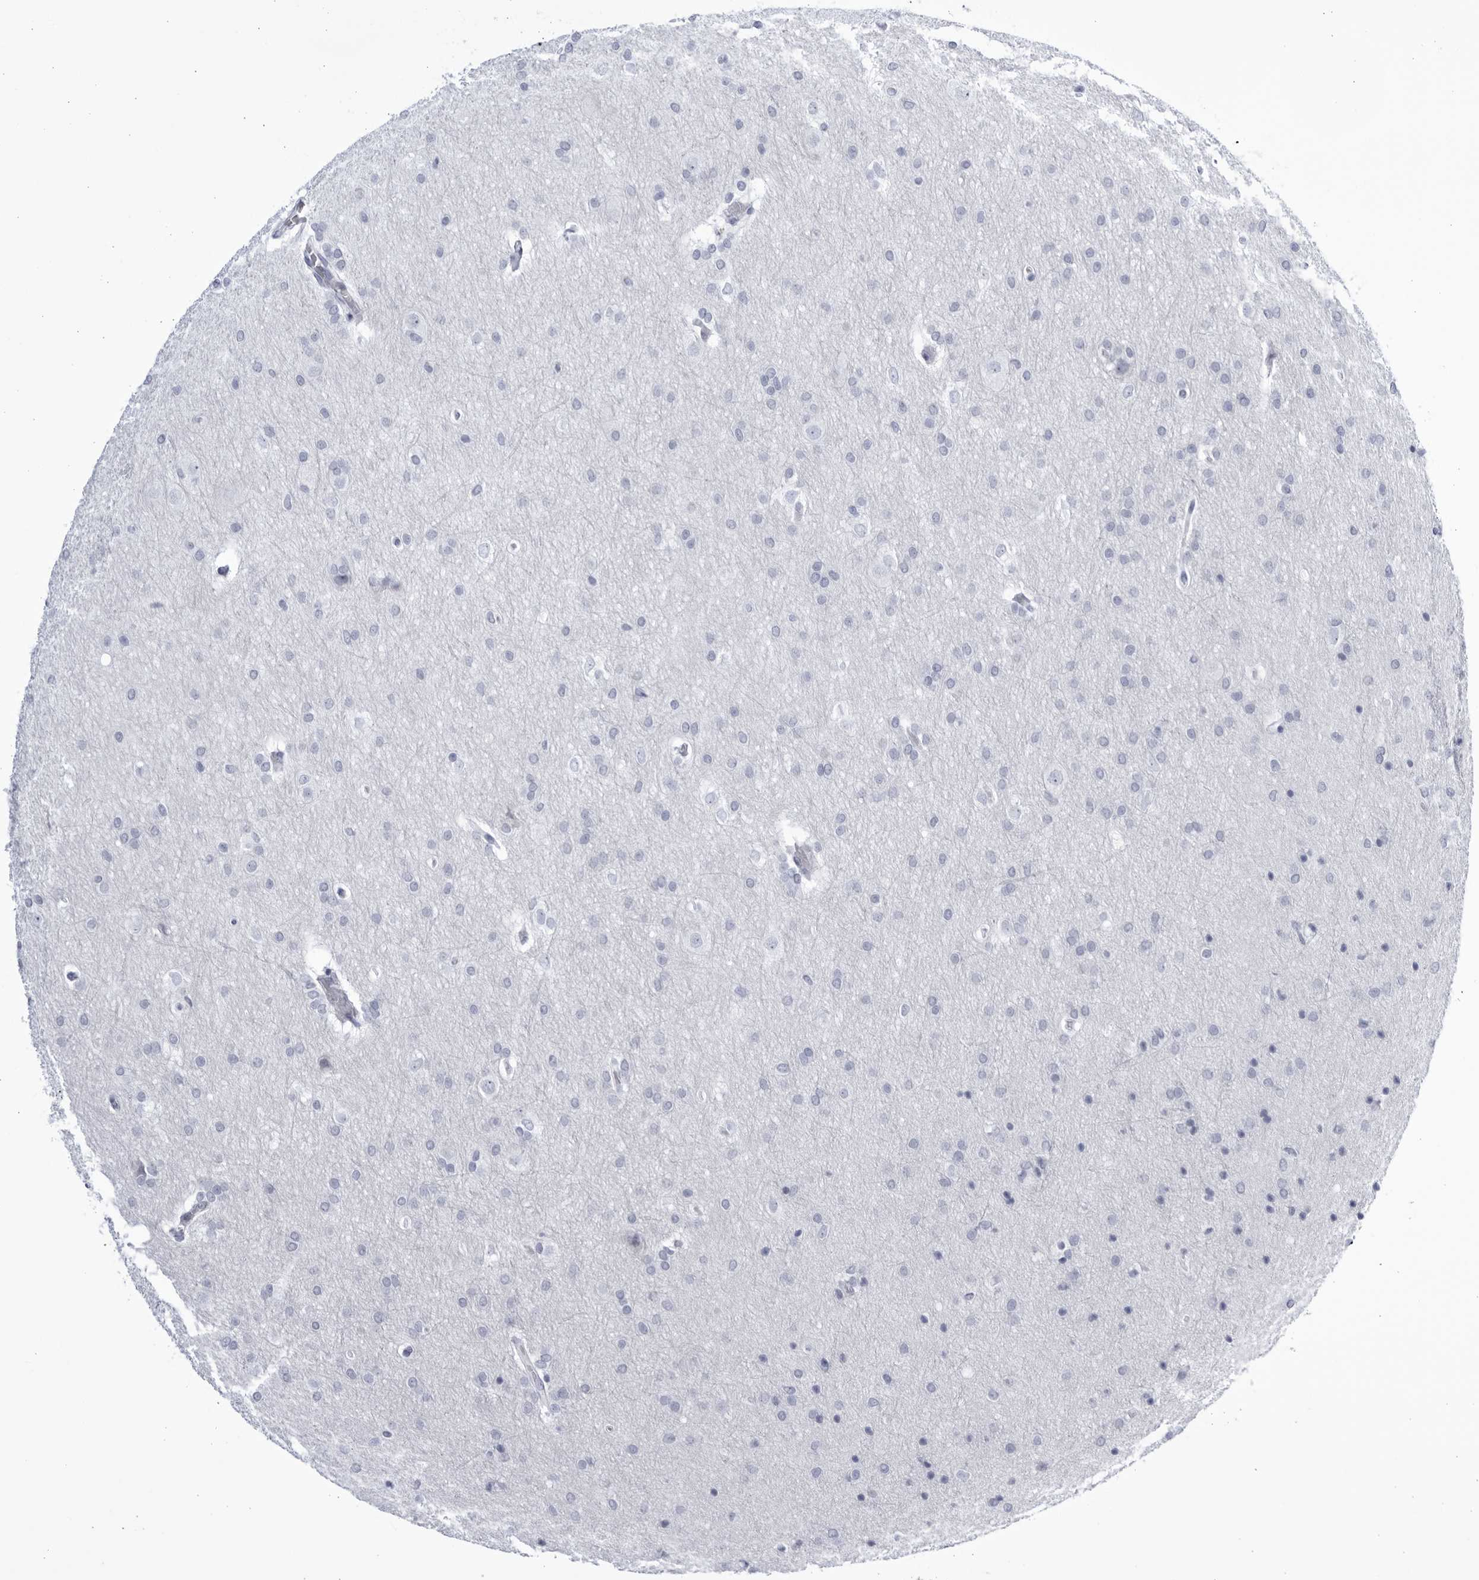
{"staining": {"intensity": "negative", "quantity": "none", "location": "none"}, "tissue": "glioma", "cell_type": "Tumor cells", "image_type": "cancer", "snomed": [{"axis": "morphology", "description": "Glioma, malignant, Low grade"}, {"axis": "topography", "description": "Brain"}], "caption": "Protein analysis of glioma shows no significant expression in tumor cells.", "gene": "CCDC181", "patient": {"sex": "female", "age": 37}}